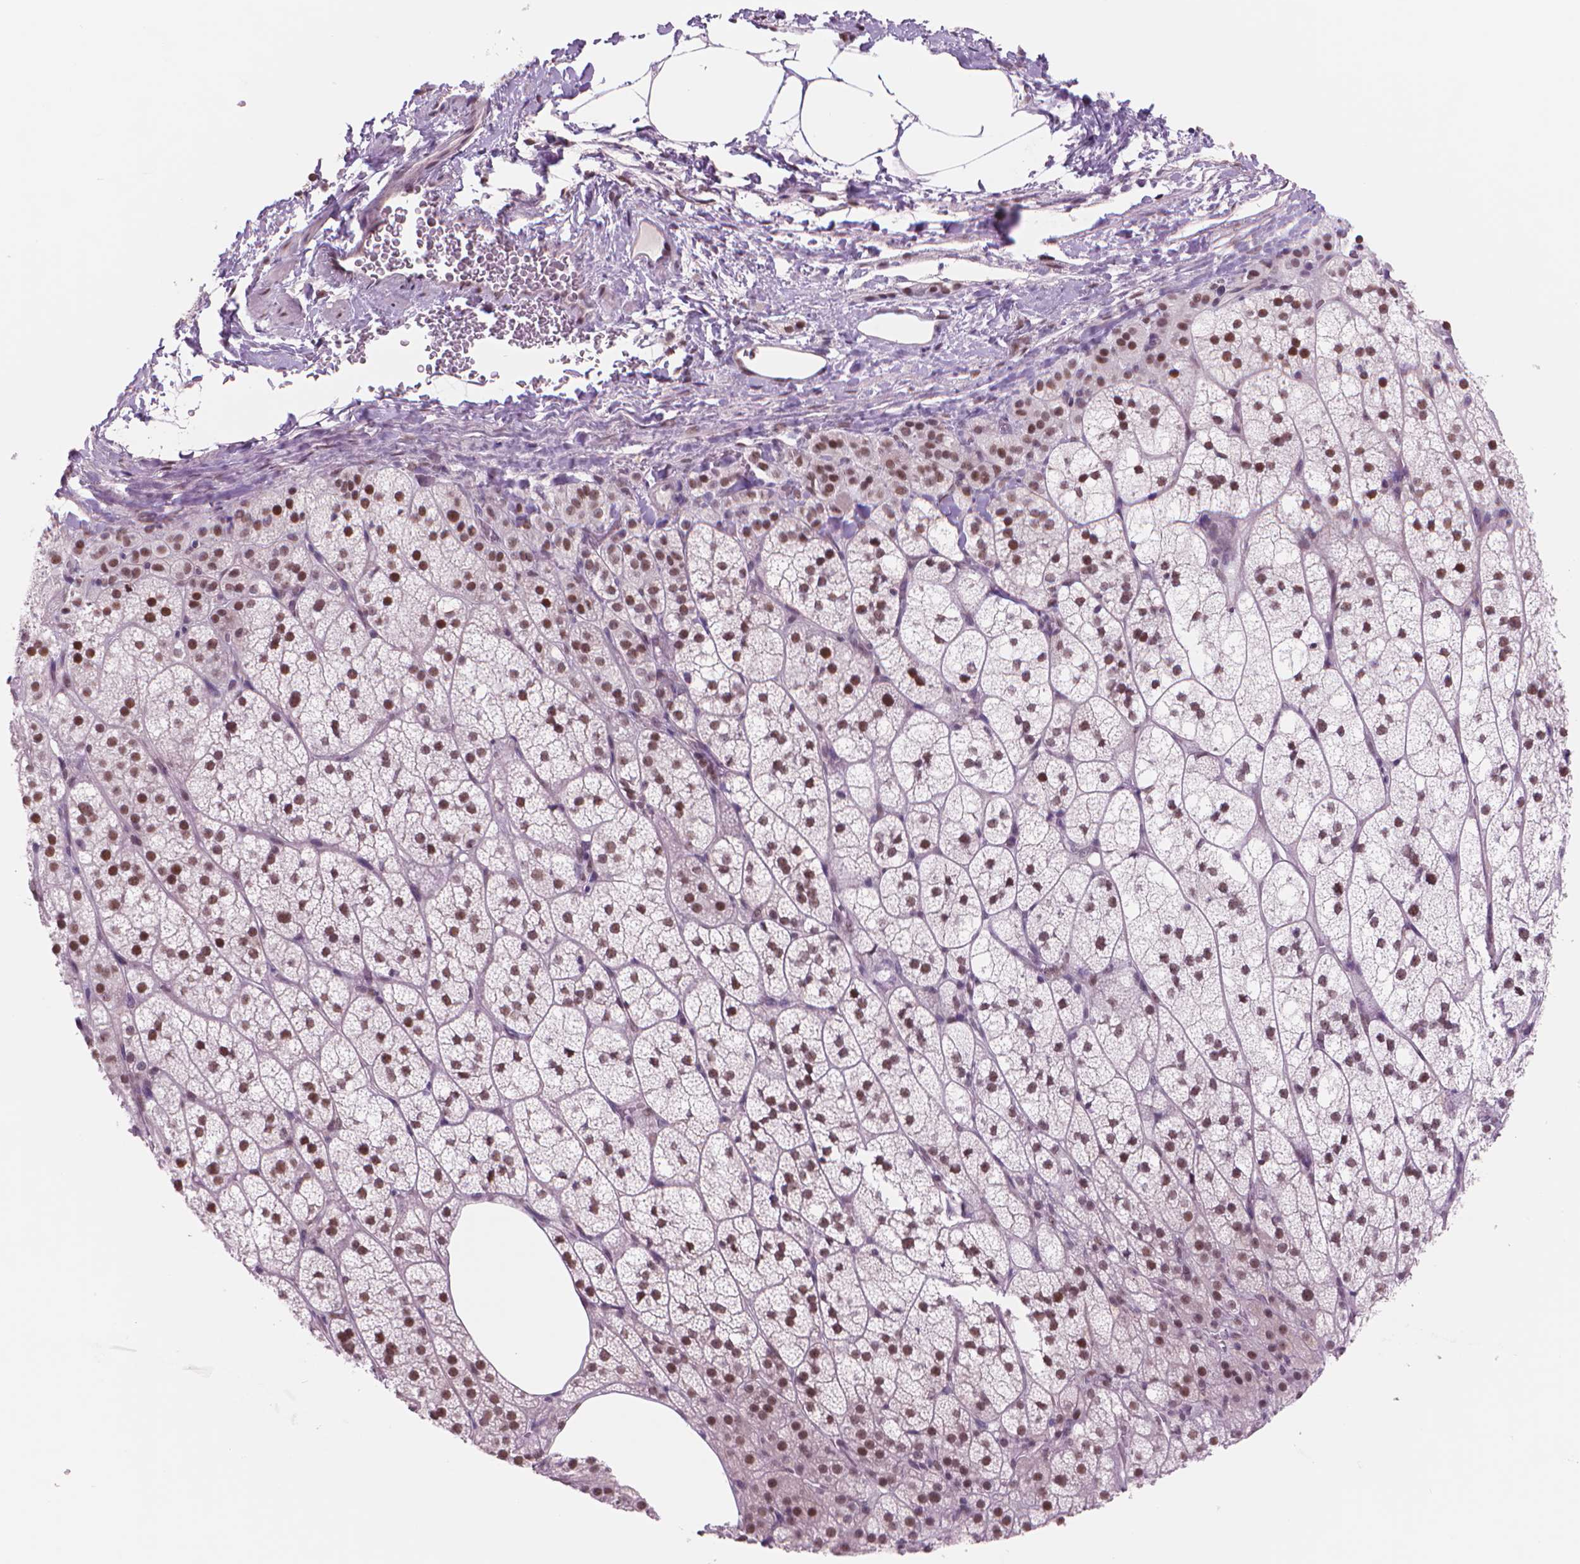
{"staining": {"intensity": "strong", "quantity": ">75%", "location": "nuclear"}, "tissue": "adrenal gland", "cell_type": "Glandular cells", "image_type": "normal", "snomed": [{"axis": "morphology", "description": "Normal tissue, NOS"}, {"axis": "topography", "description": "Adrenal gland"}], "caption": "Normal adrenal gland shows strong nuclear staining in about >75% of glandular cells Nuclei are stained in blue..", "gene": "POLR3D", "patient": {"sex": "female", "age": 60}}